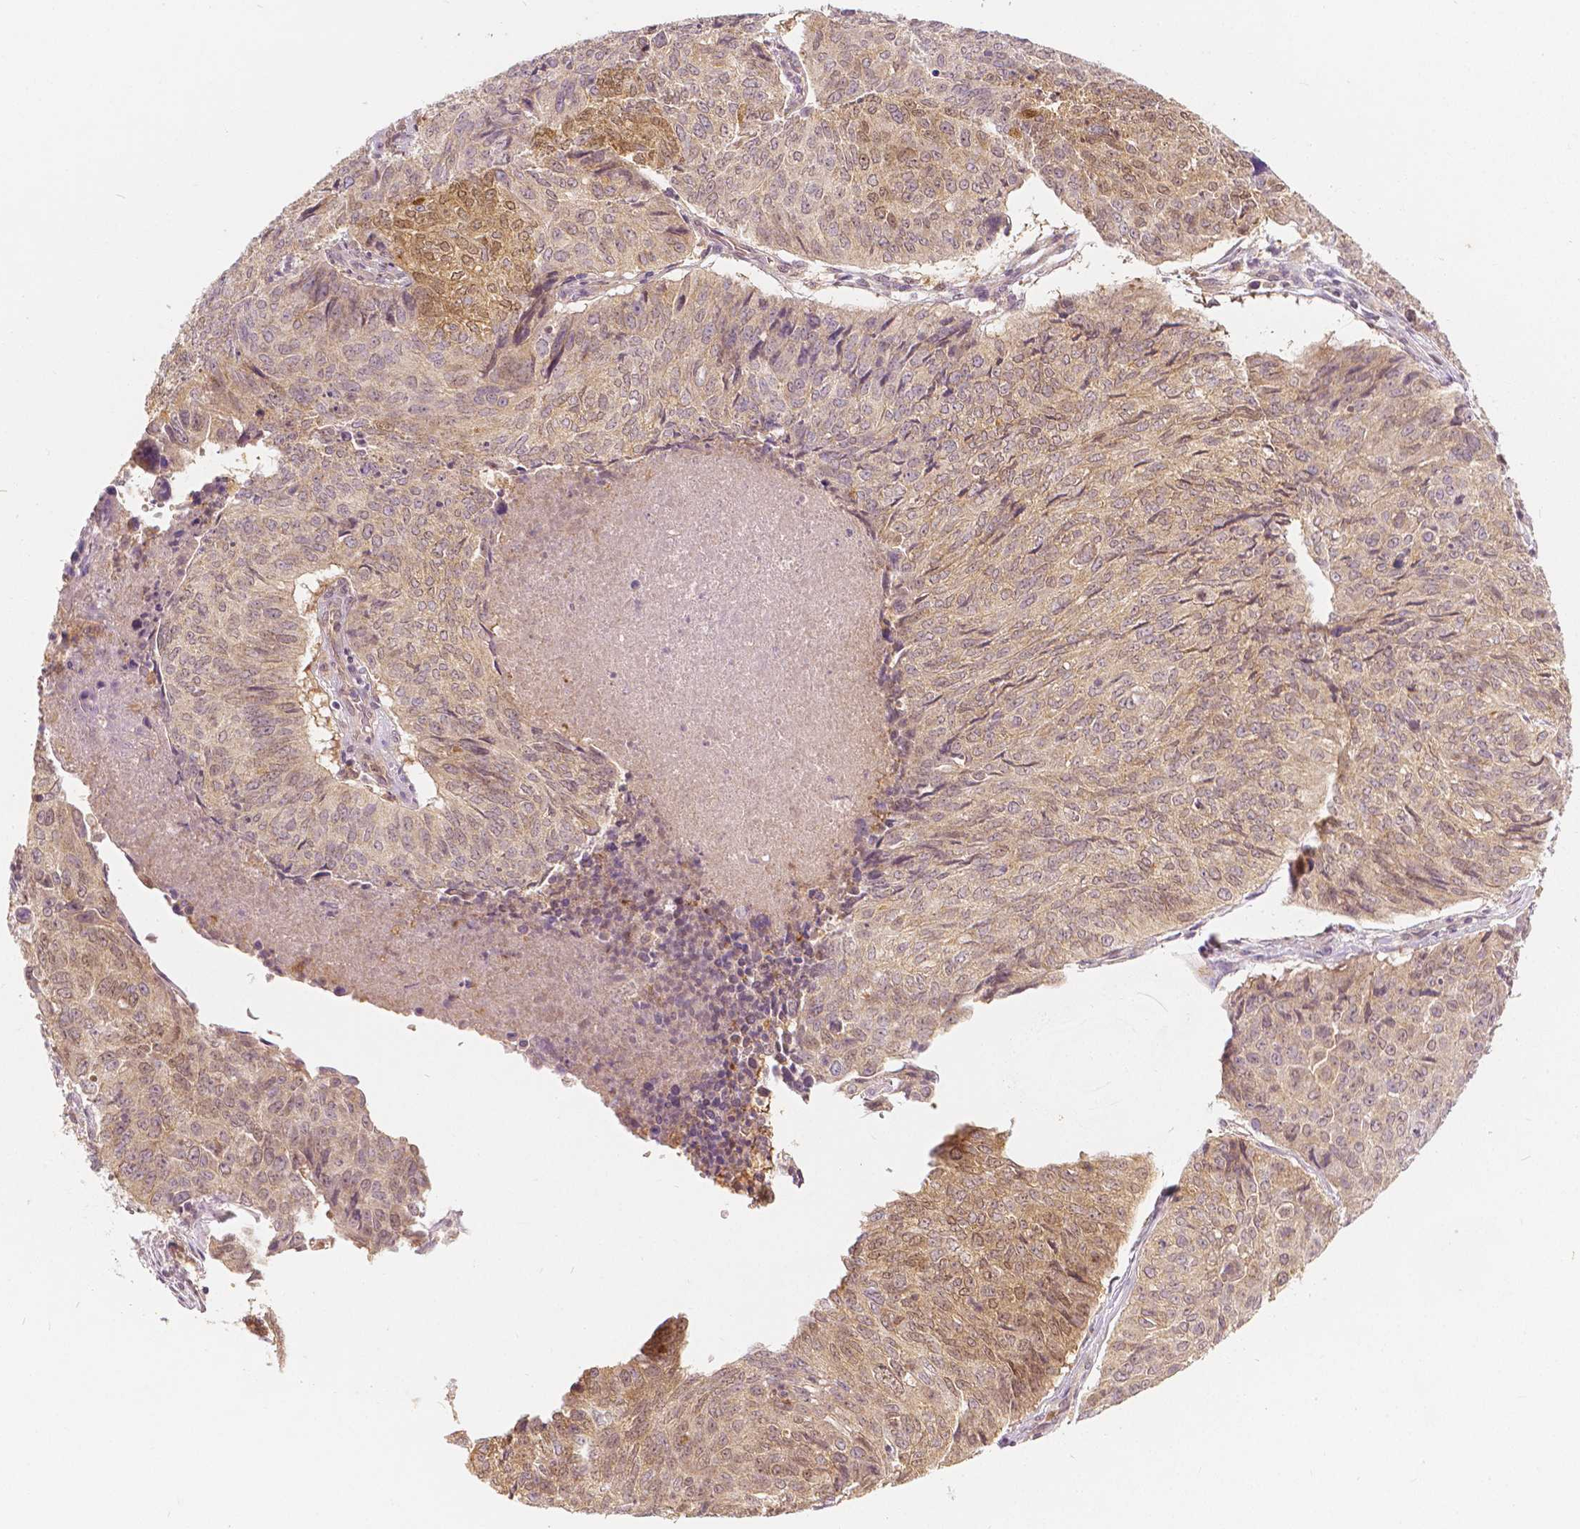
{"staining": {"intensity": "weak", "quantity": "25%-75%", "location": "cytoplasmic/membranous,nuclear"}, "tissue": "lung cancer", "cell_type": "Tumor cells", "image_type": "cancer", "snomed": [{"axis": "morphology", "description": "Normal tissue, NOS"}, {"axis": "morphology", "description": "Squamous cell carcinoma, NOS"}, {"axis": "topography", "description": "Bronchus"}, {"axis": "topography", "description": "Lung"}], "caption": "Protein expression analysis of squamous cell carcinoma (lung) demonstrates weak cytoplasmic/membranous and nuclear staining in approximately 25%-75% of tumor cells.", "gene": "NAPRT", "patient": {"sex": "male", "age": 64}}